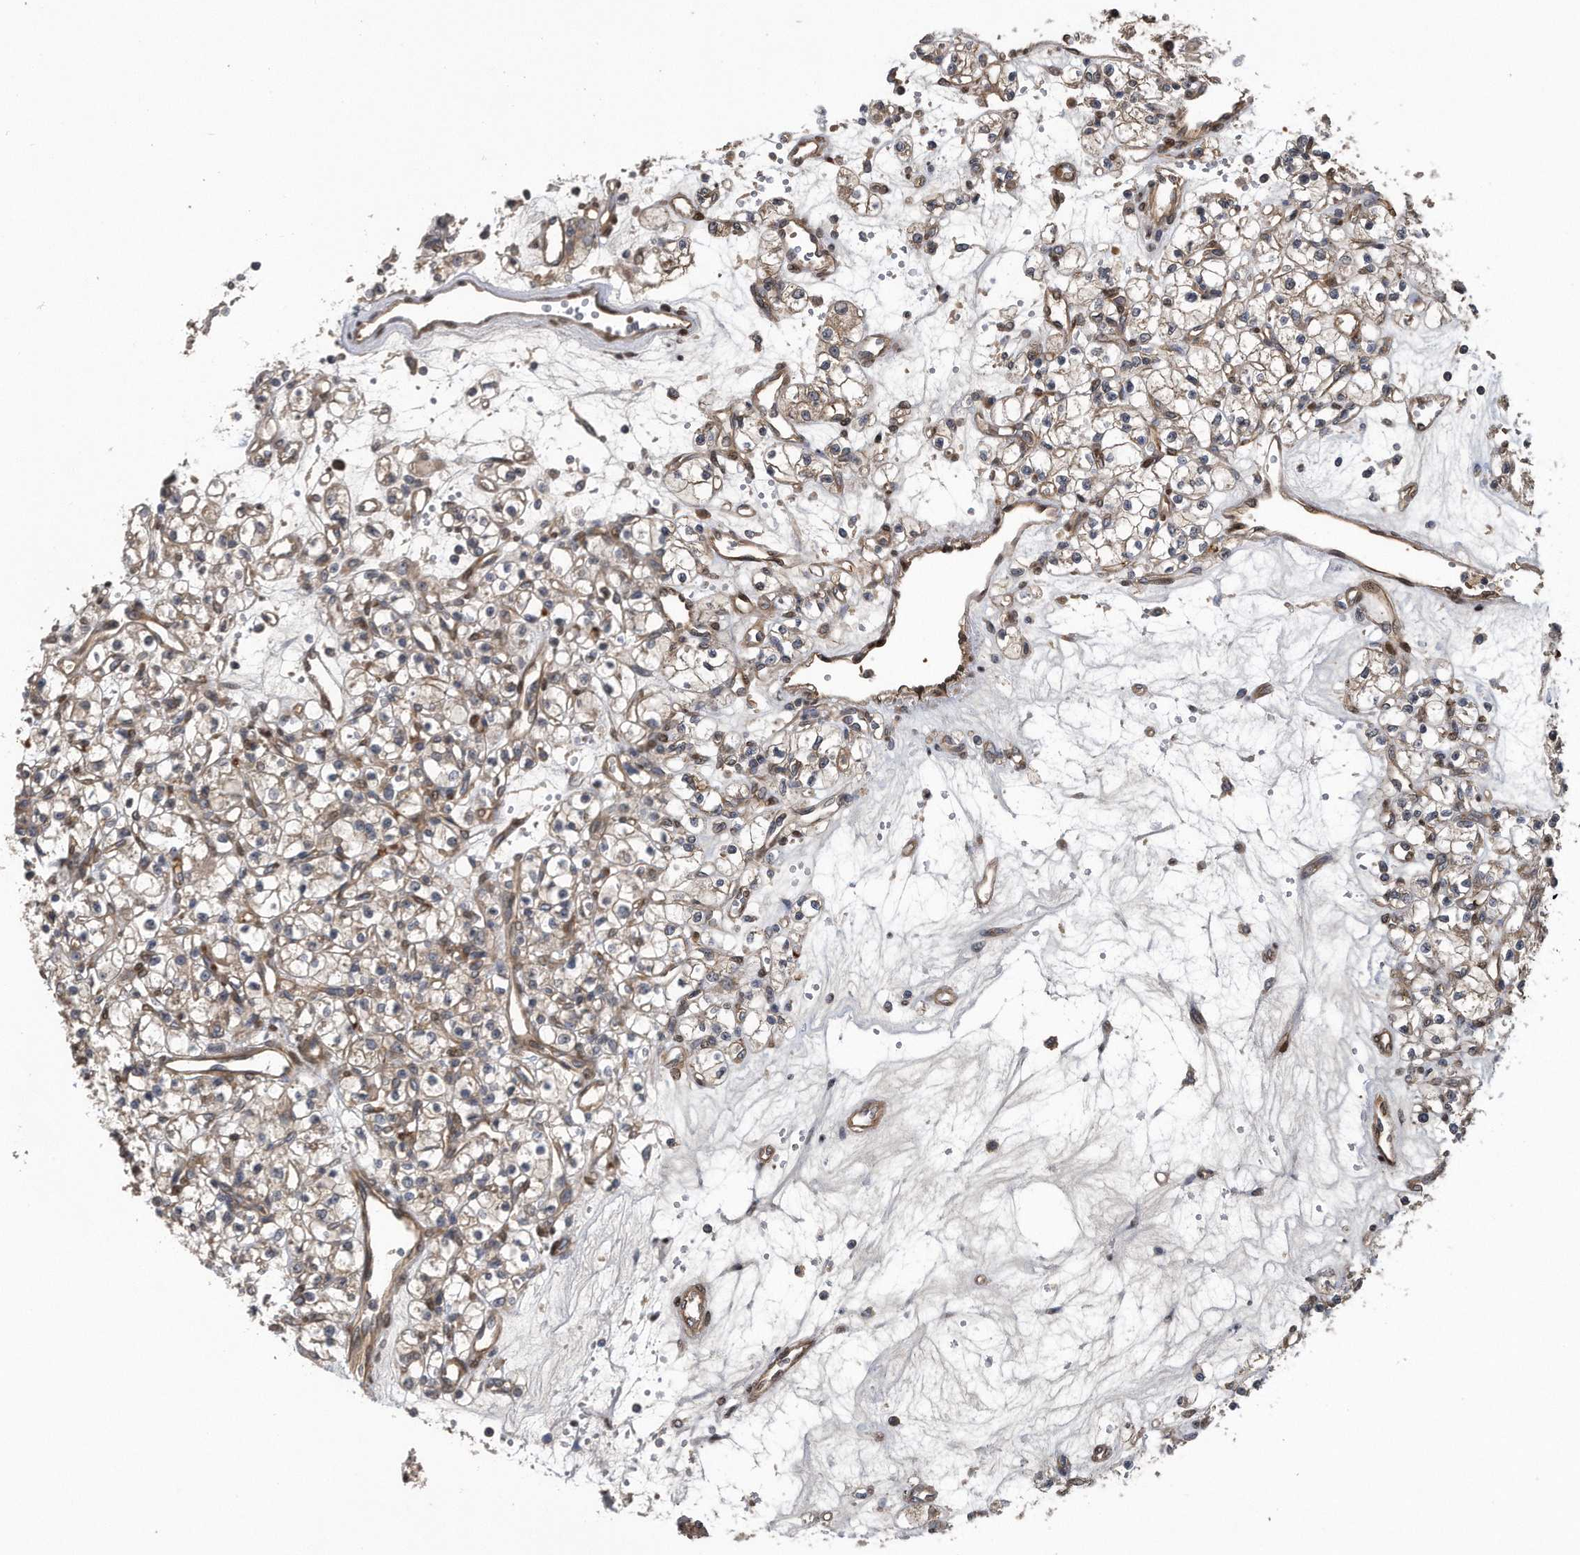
{"staining": {"intensity": "weak", "quantity": ">75%", "location": "cytoplasmic/membranous"}, "tissue": "renal cancer", "cell_type": "Tumor cells", "image_type": "cancer", "snomed": [{"axis": "morphology", "description": "Adenocarcinoma, NOS"}, {"axis": "topography", "description": "Kidney"}], "caption": "This histopathology image exhibits renal cancer (adenocarcinoma) stained with IHC to label a protein in brown. The cytoplasmic/membranous of tumor cells show weak positivity for the protein. Nuclei are counter-stained blue.", "gene": "ZNF79", "patient": {"sex": "female", "age": 59}}